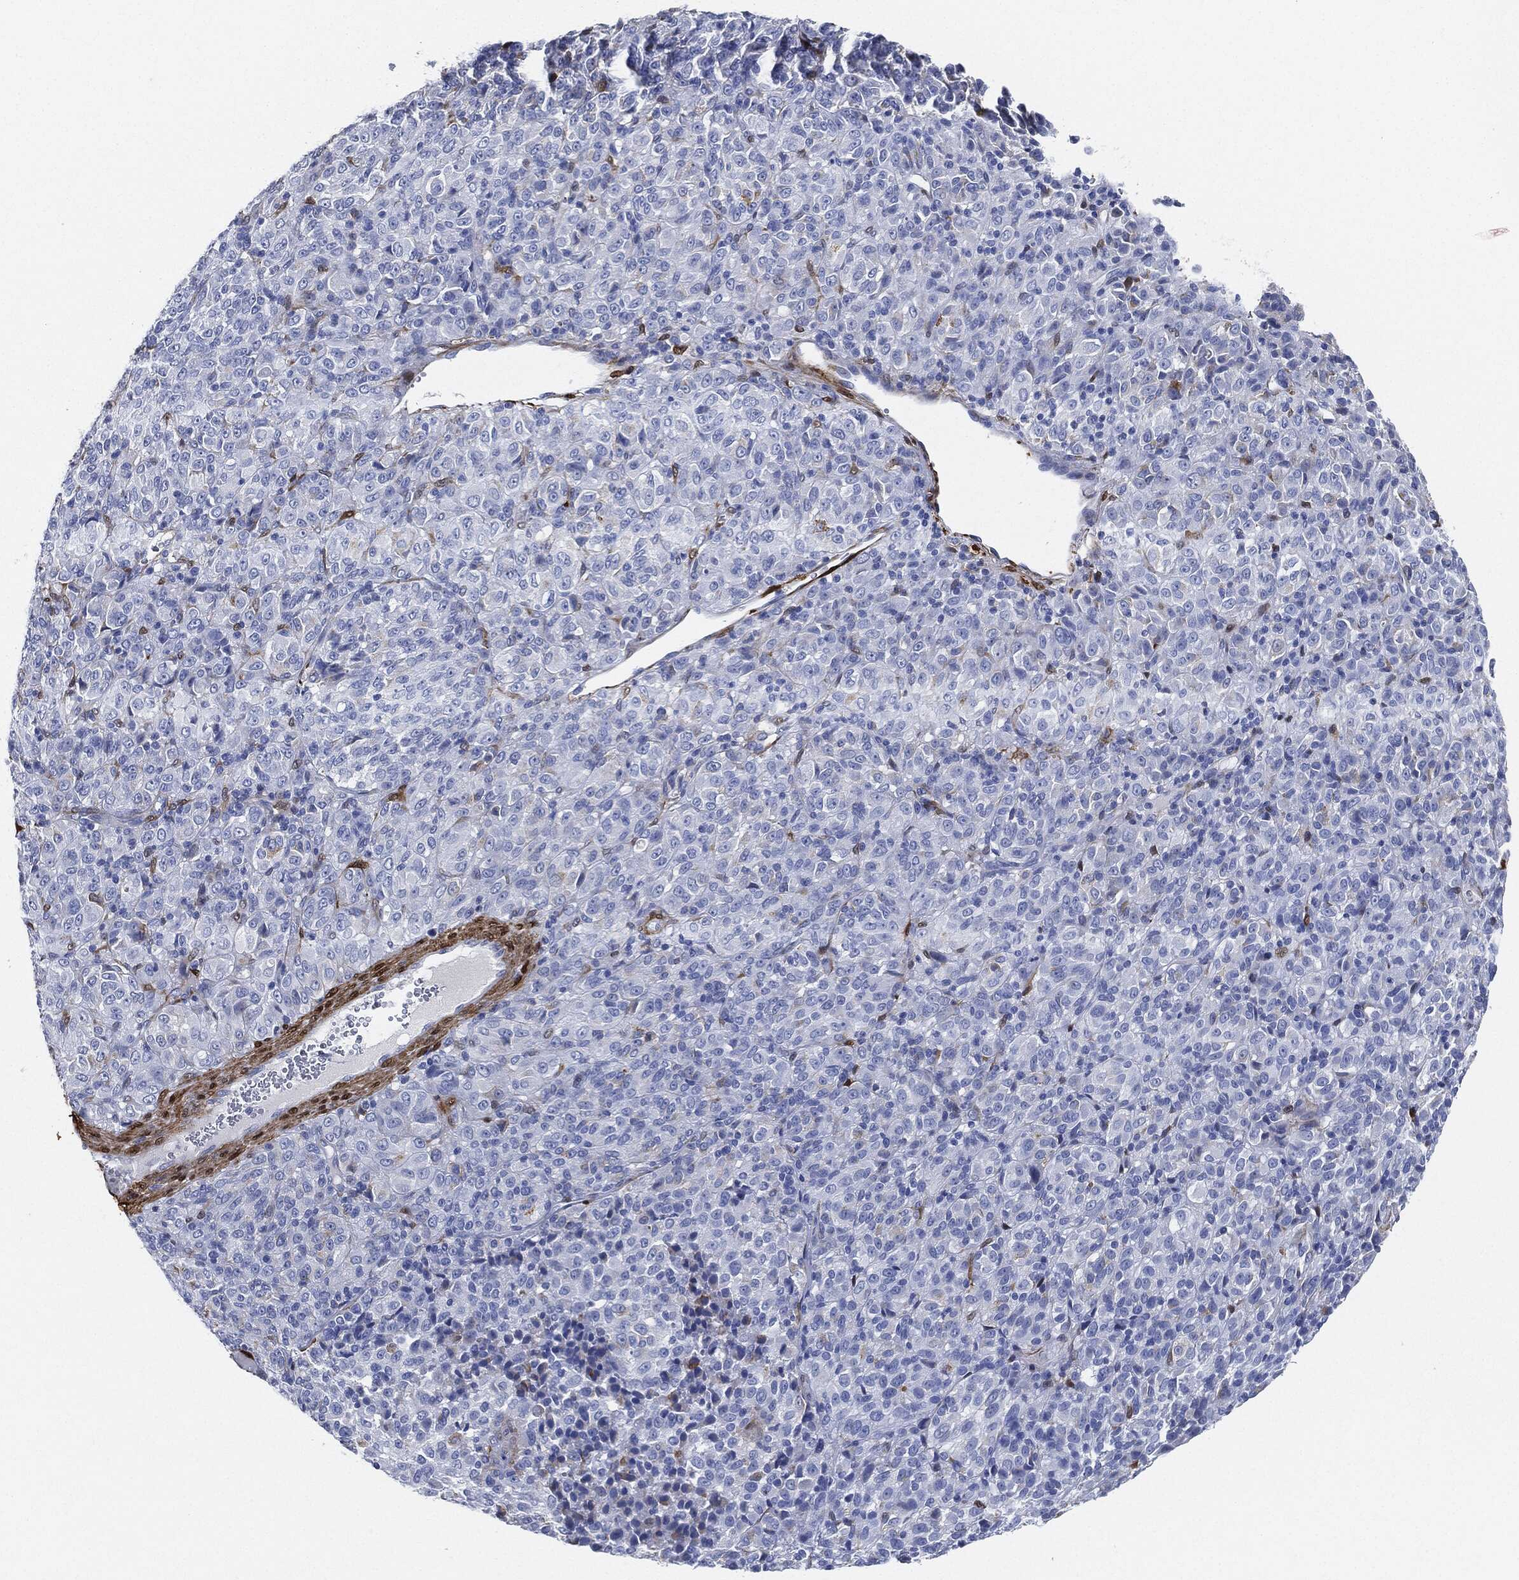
{"staining": {"intensity": "negative", "quantity": "none", "location": "none"}, "tissue": "melanoma", "cell_type": "Tumor cells", "image_type": "cancer", "snomed": [{"axis": "morphology", "description": "Malignant melanoma, Metastatic site"}, {"axis": "topography", "description": "Brain"}], "caption": "Photomicrograph shows no significant protein positivity in tumor cells of melanoma.", "gene": "TAGLN", "patient": {"sex": "female", "age": 56}}